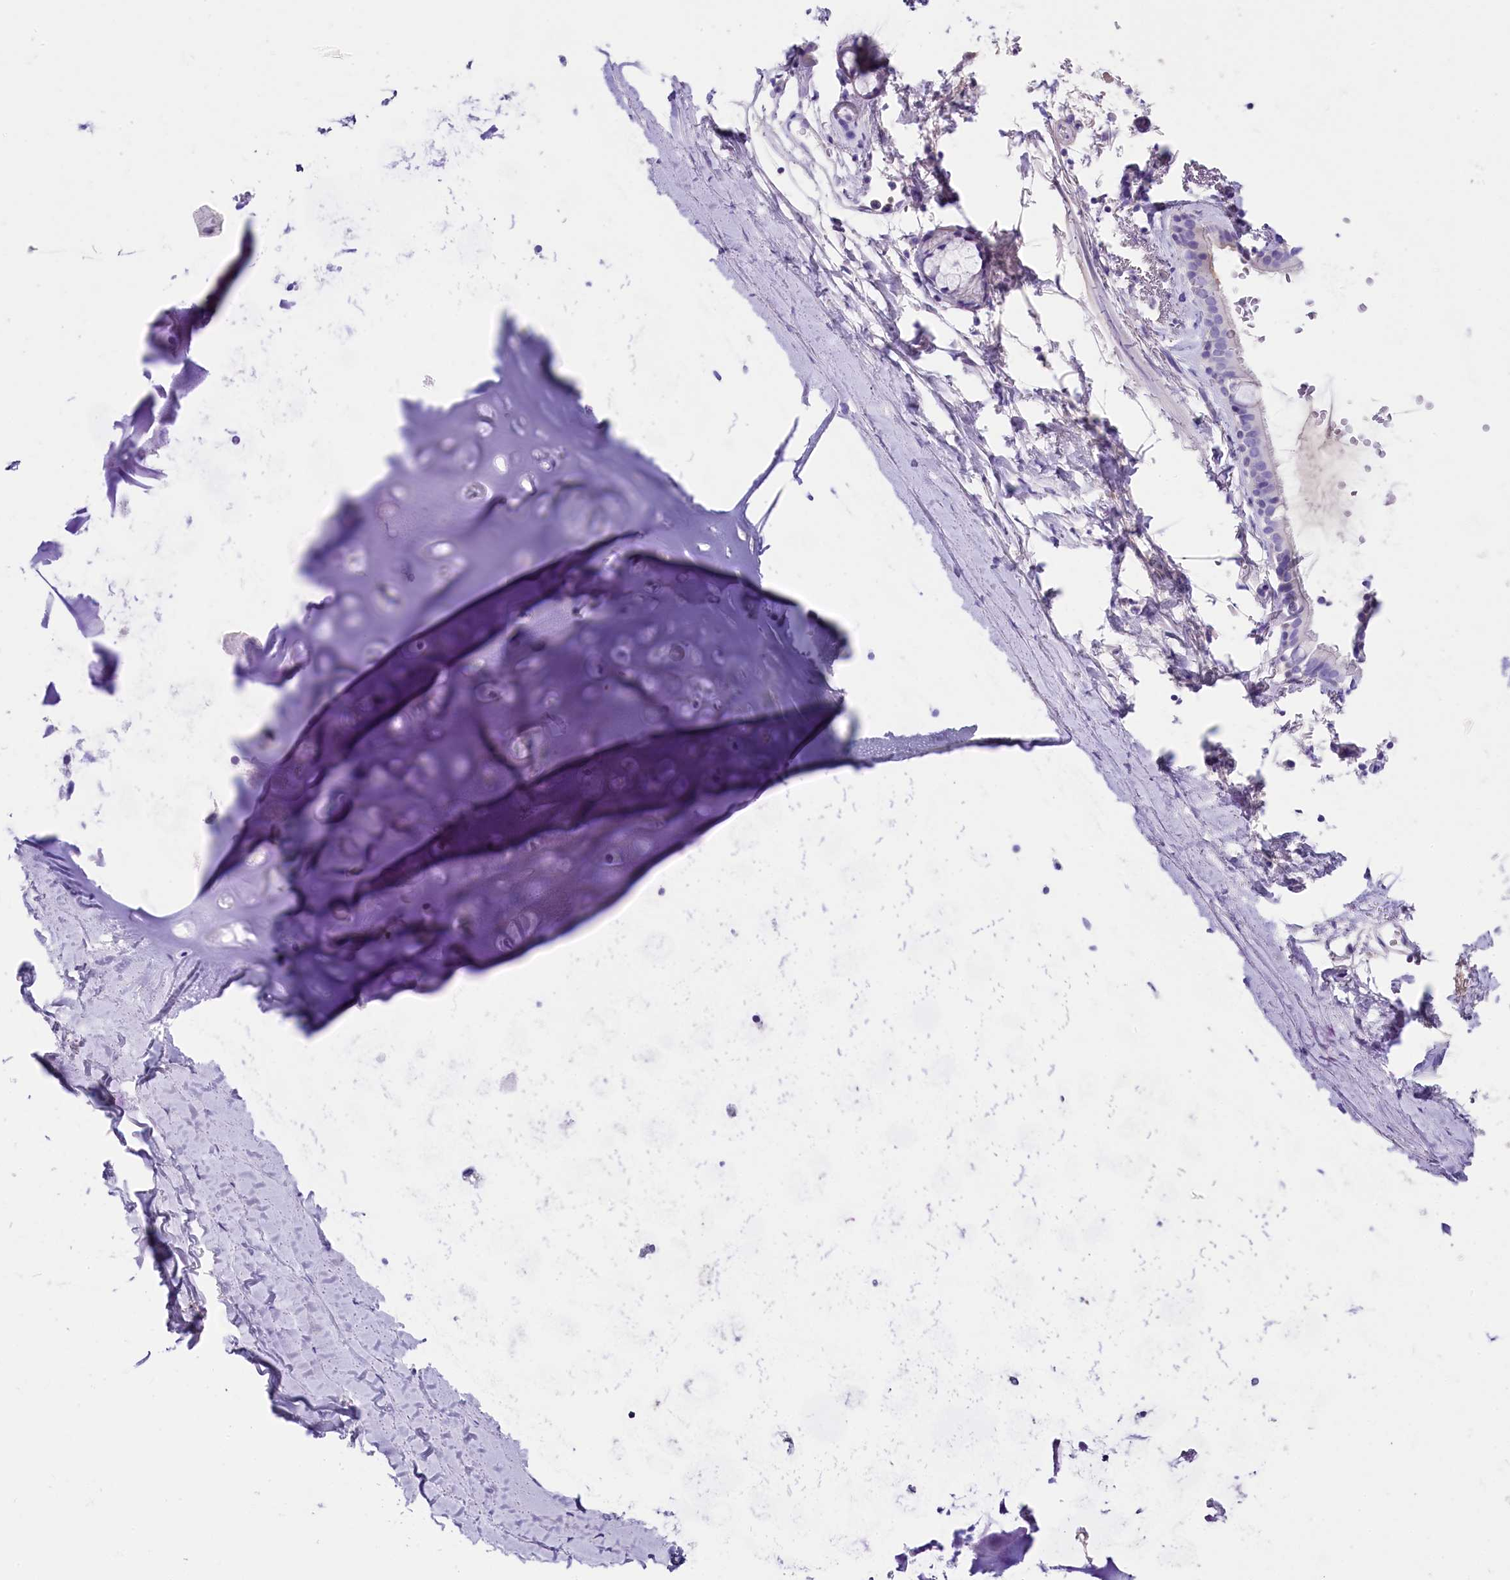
{"staining": {"intensity": "negative", "quantity": "none", "location": "none"}, "tissue": "adipose tissue", "cell_type": "Adipocytes", "image_type": "normal", "snomed": [{"axis": "morphology", "description": "Normal tissue, NOS"}, {"axis": "topography", "description": "Lymph node"}, {"axis": "topography", "description": "Bronchus"}], "caption": "Normal adipose tissue was stained to show a protein in brown. There is no significant expression in adipocytes.", "gene": "SKIDA1", "patient": {"sex": "male", "age": 63}}